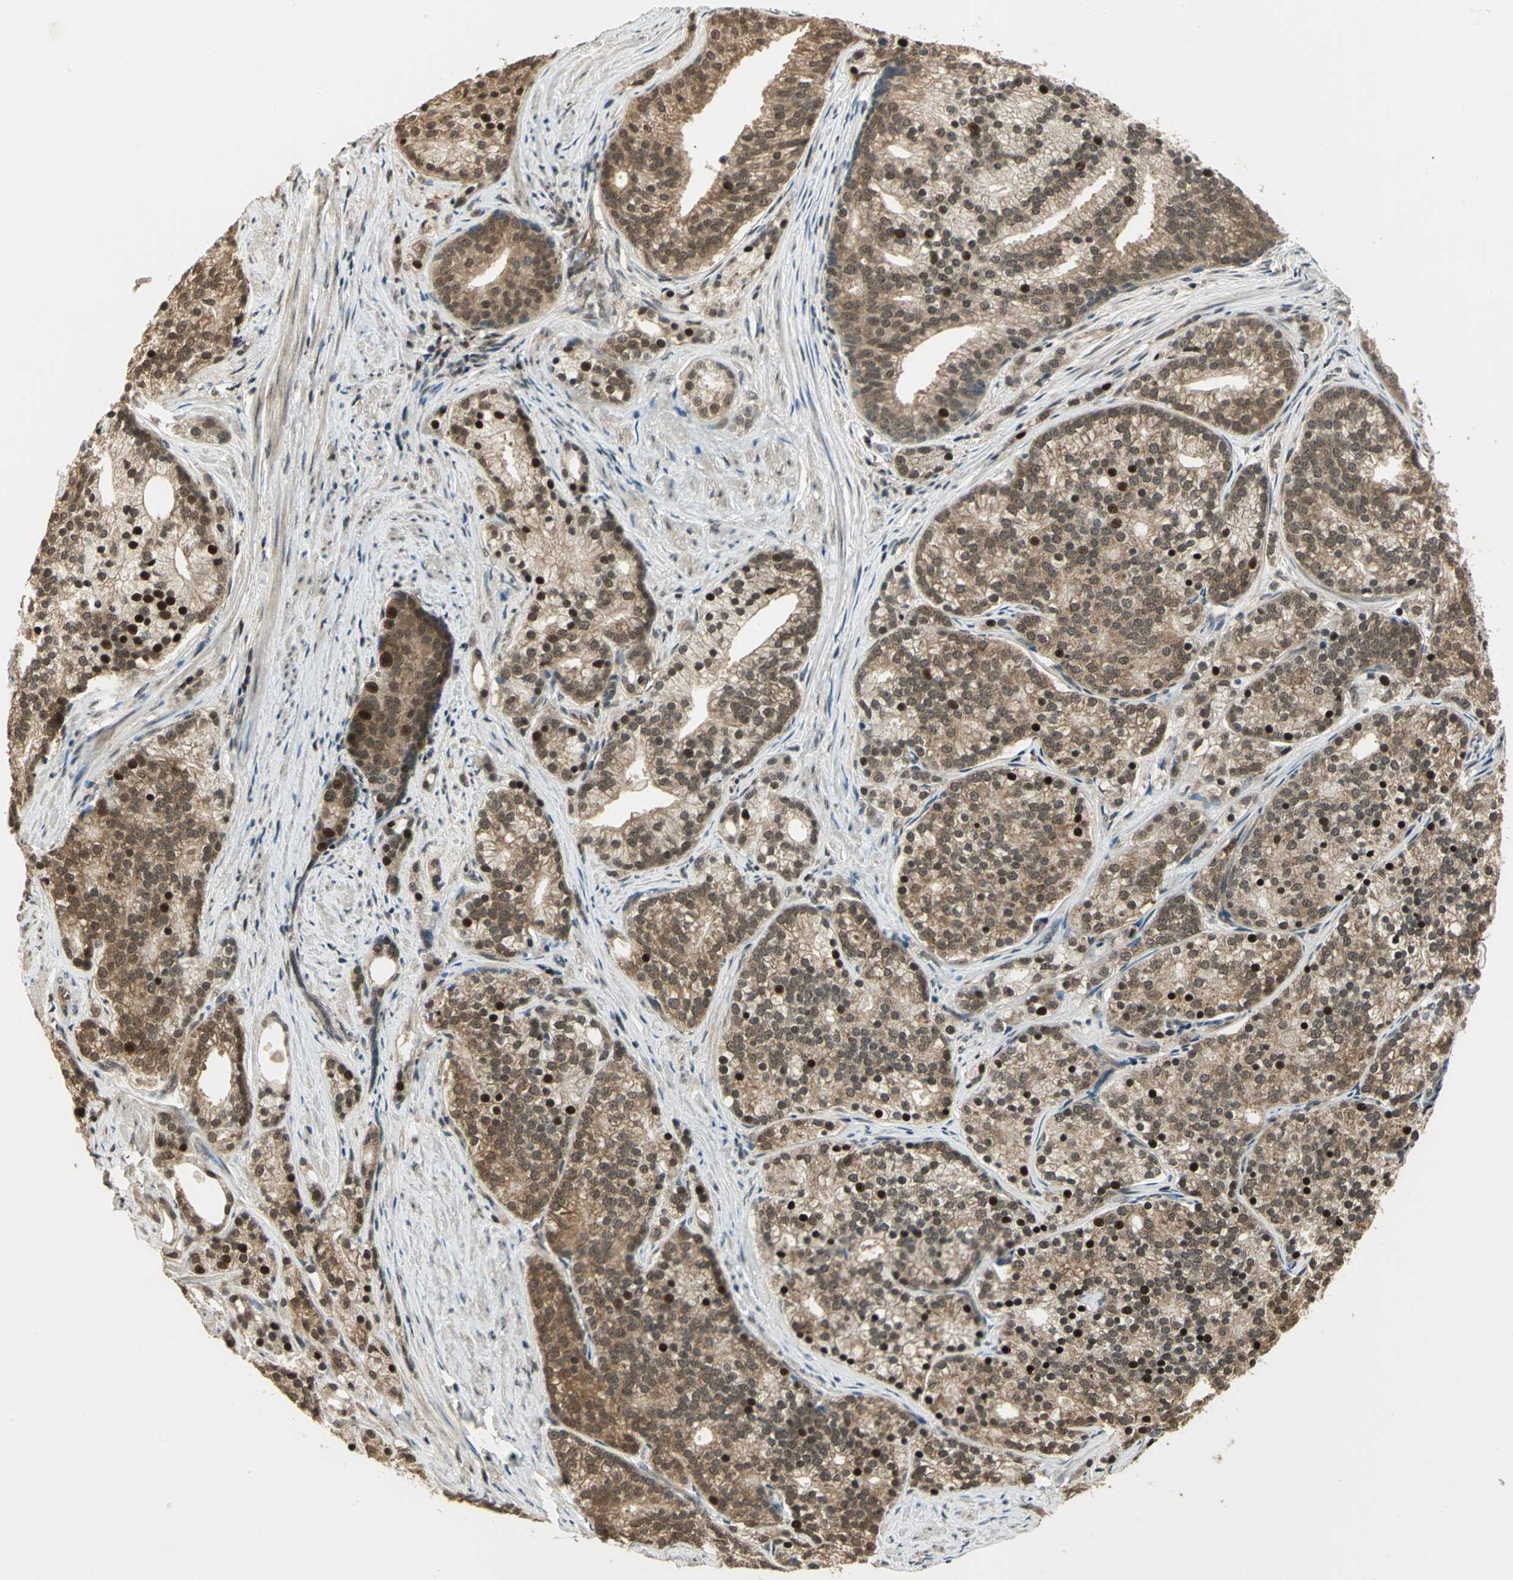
{"staining": {"intensity": "moderate", "quantity": ">75%", "location": "cytoplasmic/membranous,nuclear"}, "tissue": "prostate cancer", "cell_type": "Tumor cells", "image_type": "cancer", "snomed": [{"axis": "morphology", "description": "Adenocarcinoma, Low grade"}, {"axis": "topography", "description": "Prostate"}], "caption": "Brown immunohistochemical staining in human adenocarcinoma (low-grade) (prostate) demonstrates moderate cytoplasmic/membranous and nuclear staining in about >75% of tumor cells.", "gene": "PSMC3", "patient": {"sex": "male", "age": 71}}